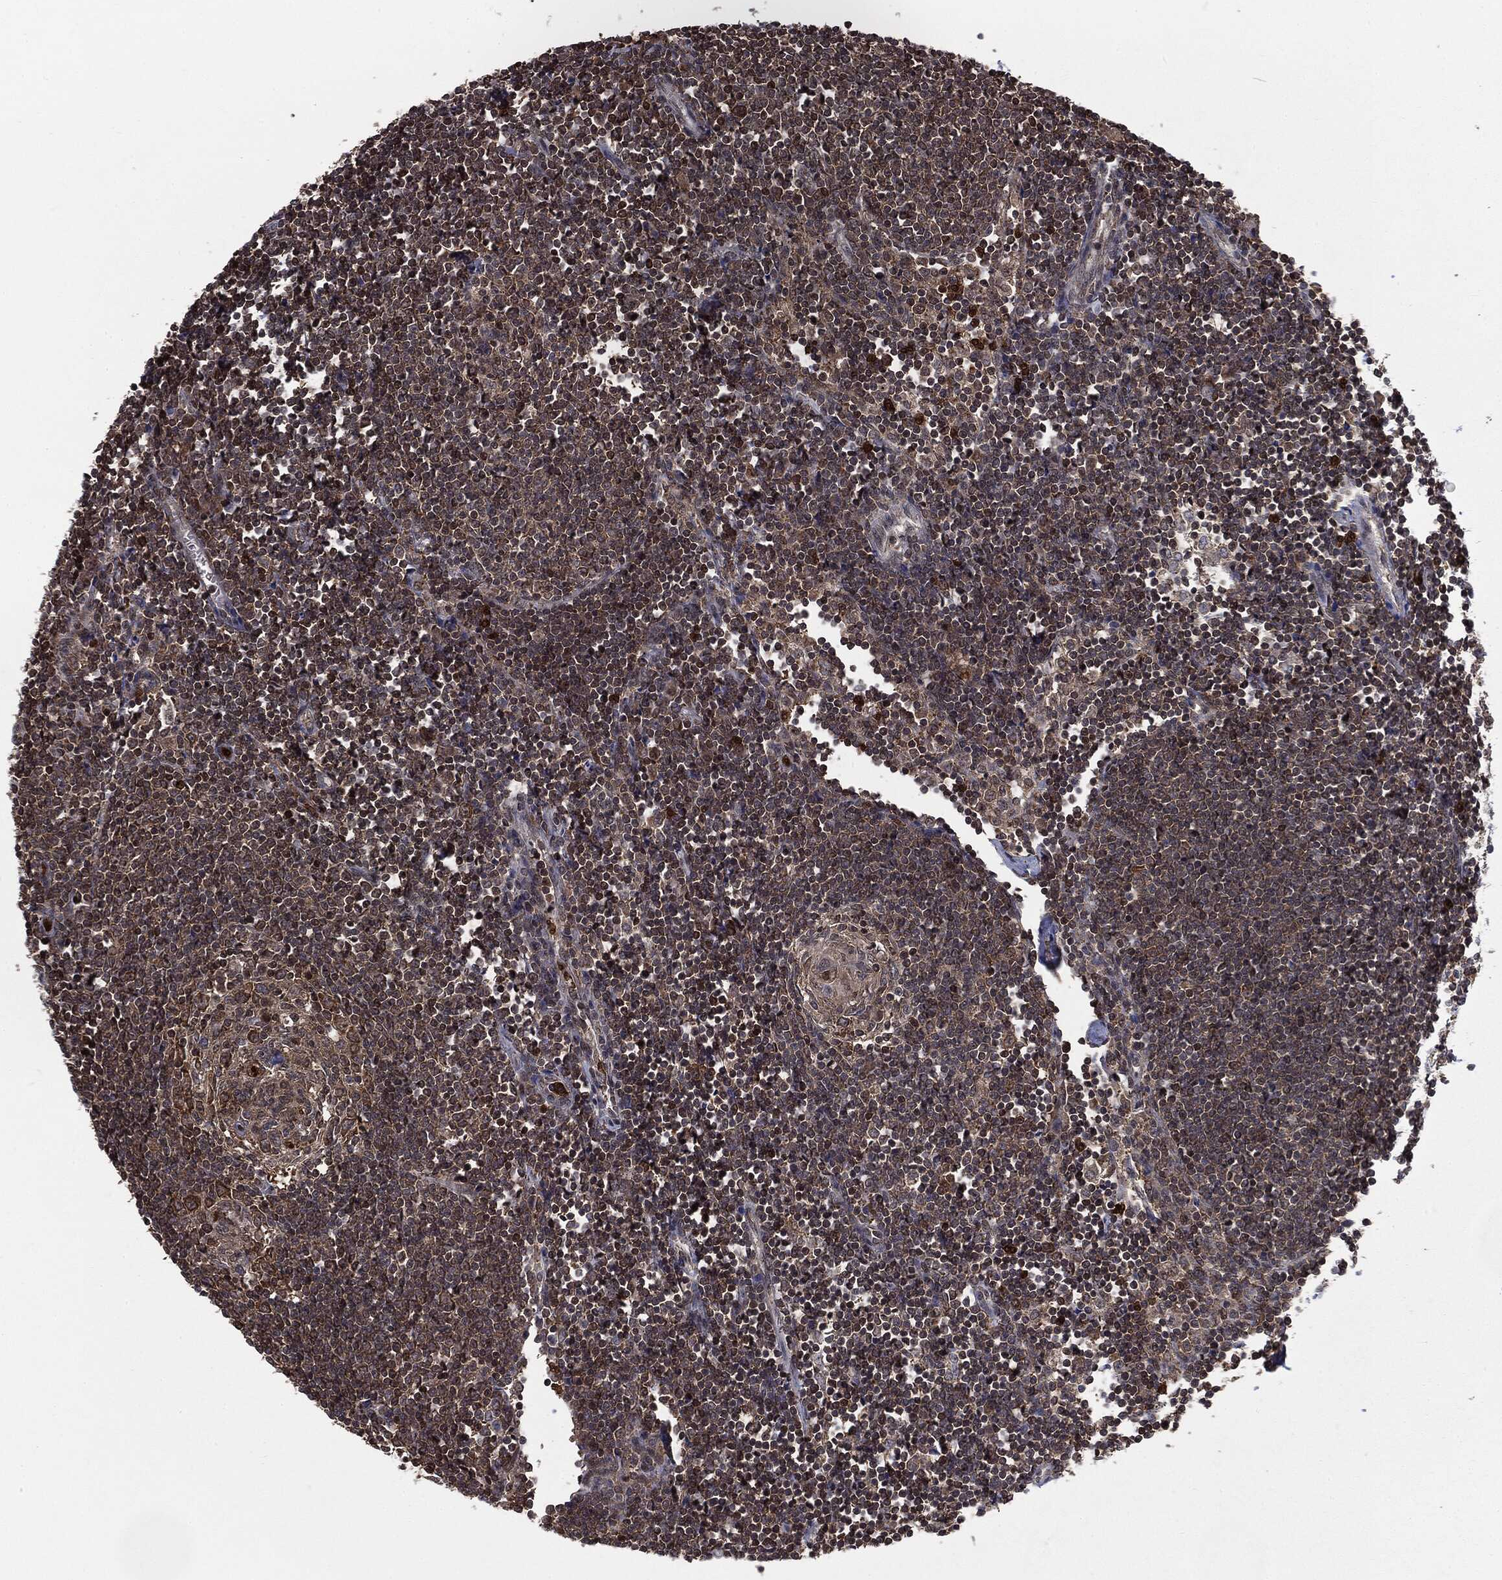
{"staining": {"intensity": "moderate", "quantity": "<25%", "location": "cytoplasmic/membranous"}, "tissue": "lymph node", "cell_type": "Germinal center cells", "image_type": "normal", "snomed": [{"axis": "morphology", "description": "Normal tissue, NOS"}, {"axis": "morphology", "description": "Adenocarcinoma, NOS"}, {"axis": "topography", "description": "Lymph node"}, {"axis": "topography", "description": "Pancreas"}], "caption": "Lymph node stained with DAB immunohistochemistry displays low levels of moderate cytoplasmic/membranous positivity in about <25% of germinal center cells.", "gene": "GPI", "patient": {"sex": "female", "age": 58}}